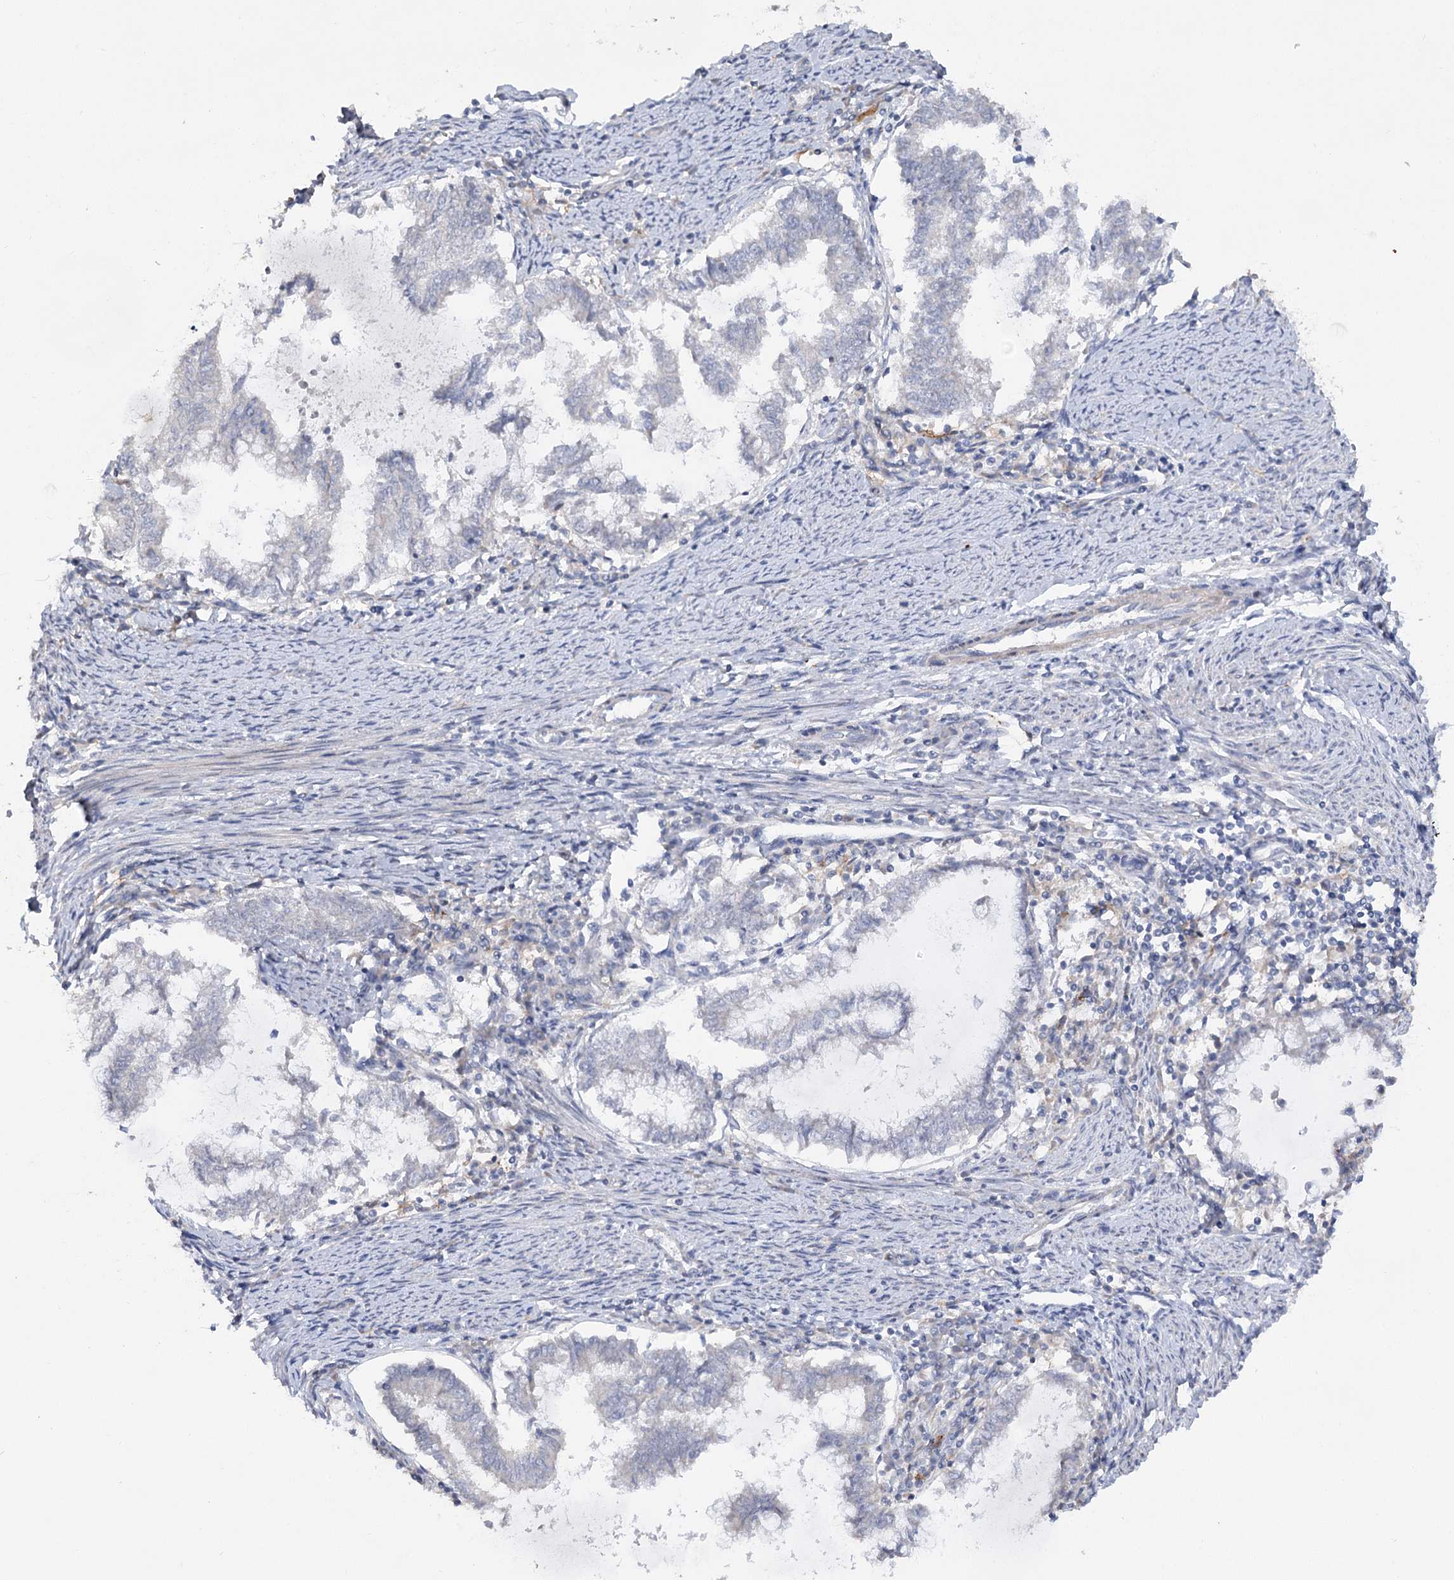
{"staining": {"intensity": "negative", "quantity": "none", "location": "none"}, "tissue": "endometrial cancer", "cell_type": "Tumor cells", "image_type": "cancer", "snomed": [{"axis": "morphology", "description": "Adenocarcinoma, NOS"}, {"axis": "topography", "description": "Endometrium"}], "caption": "This micrograph is of endometrial adenocarcinoma stained with IHC to label a protein in brown with the nuclei are counter-stained blue. There is no positivity in tumor cells. Brightfield microscopy of immunohistochemistry (IHC) stained with DAB (brown) and hematoxylin (blue), captured at high magnification.", "gene": "SCN11A", "patient": {"sex": "female", "age": 79}}